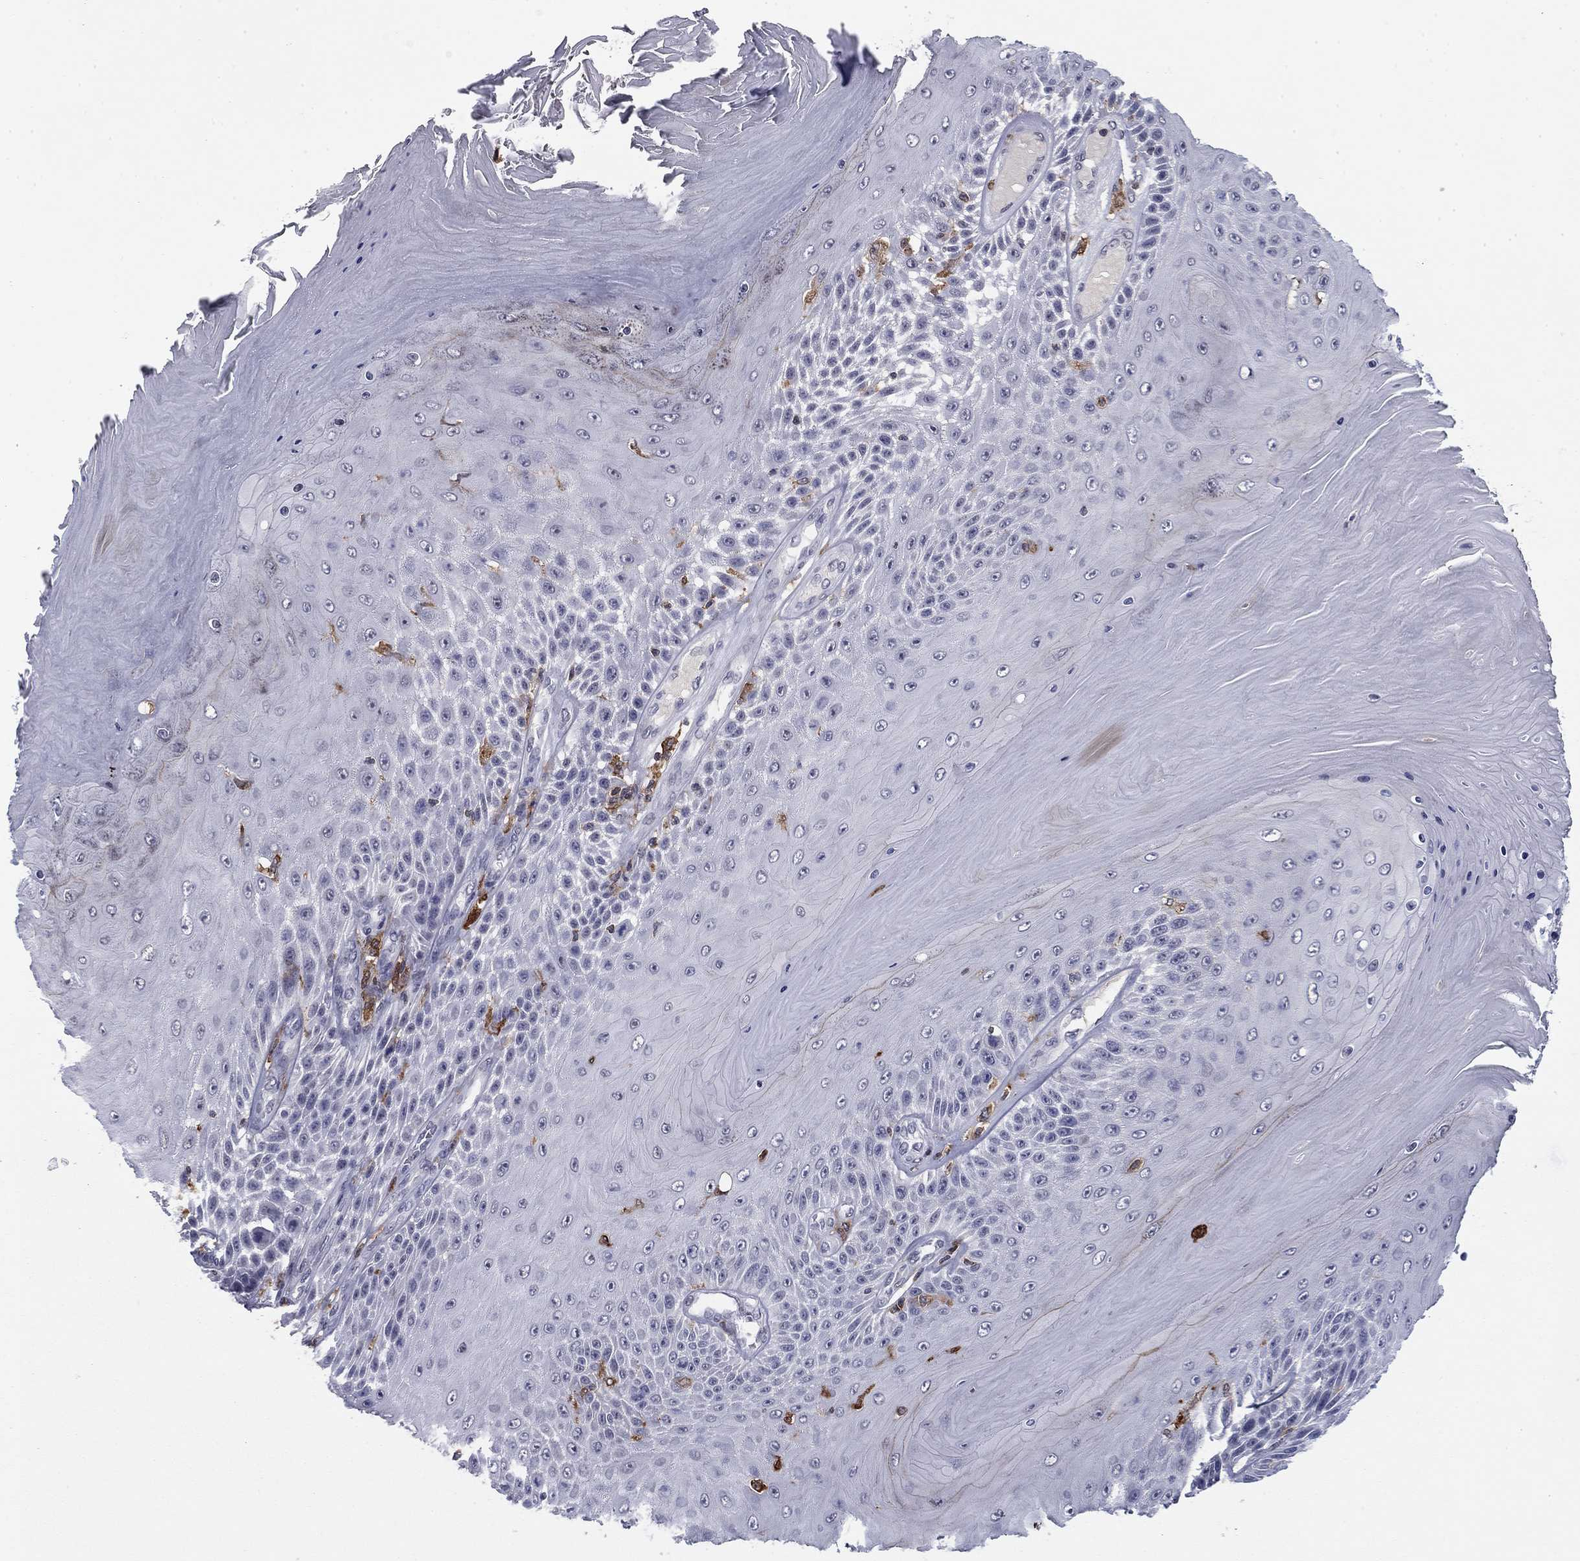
{"staining": {"intensity": "negative", "quantity": "none", "location": "none"}, "tissue": "skin cancer", "cell_type": "Tumor cells", "image_type": "cancer", "snomed": [{"axis": "morphology", "description": "Squamous cell carcinoma, NOS"}, {"axis": "topography", "description": "Skin"}], "caption": "Immunohistochemistry of squamous cell carcinoma (skin) exhibits no staining in tumor cells.", "gene": "PLCB2", "patient": {"sex": "male", "age": 62}}